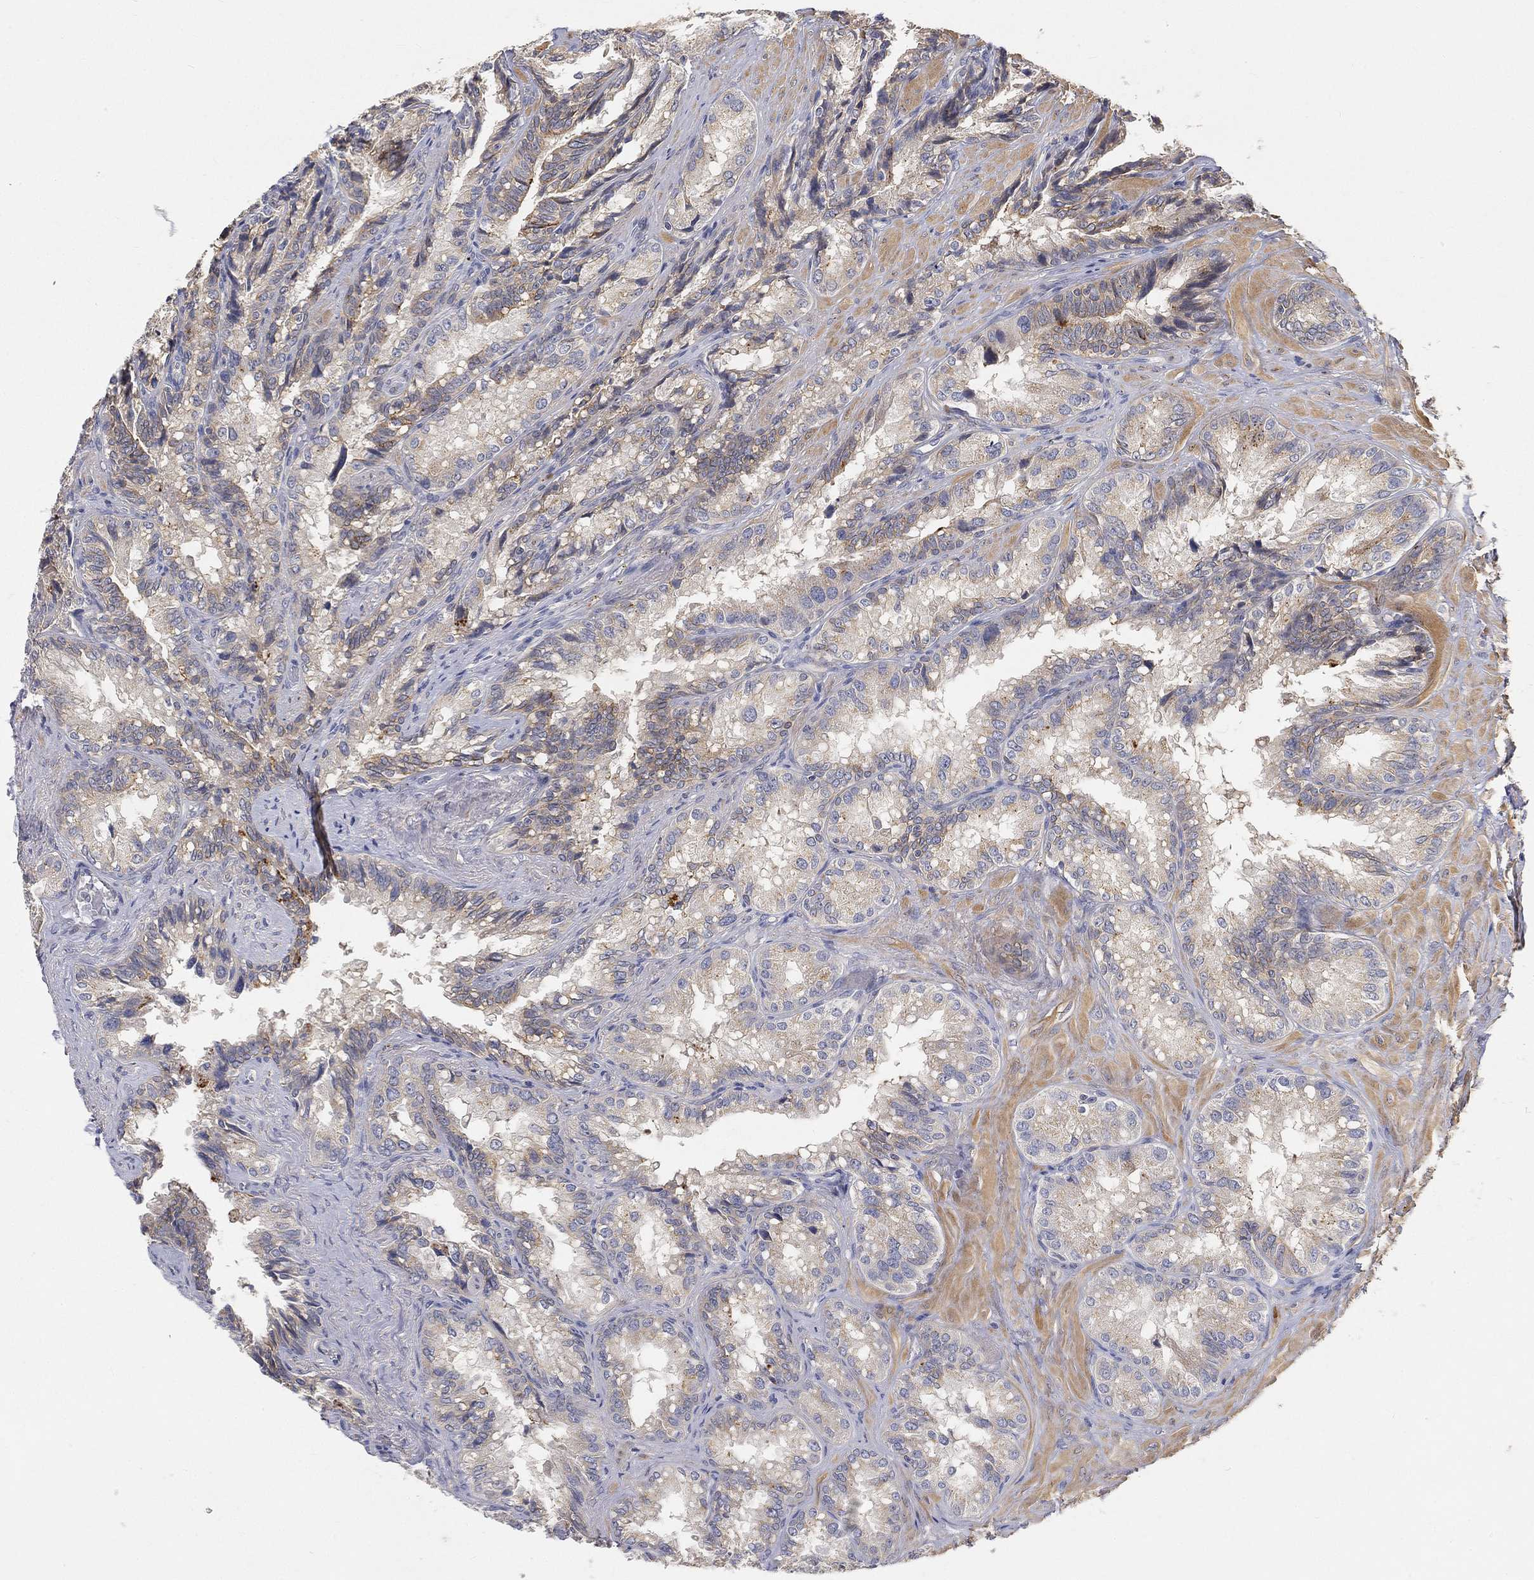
{"staining": {"intensity": "moderate", "quantity": "<25%", "location": "cytoplasmic/membranous"}, "tissue": "seminal vesicle", "cell_type": "Glandular cells", "image_type": "normal", "snomed": [{"axis": "morphology", "description": "Normal tissue, NOS"}, {"axis": "topography", "description": "Seminal veicle"}], "caption": "Protein staining displays moderate cytoplasmic/membranous positivity in approximately <25% of glandular cells in normal seminal vesicle.", "gene": "CTSL", "patient": {"sex": "male", "age": 68}}